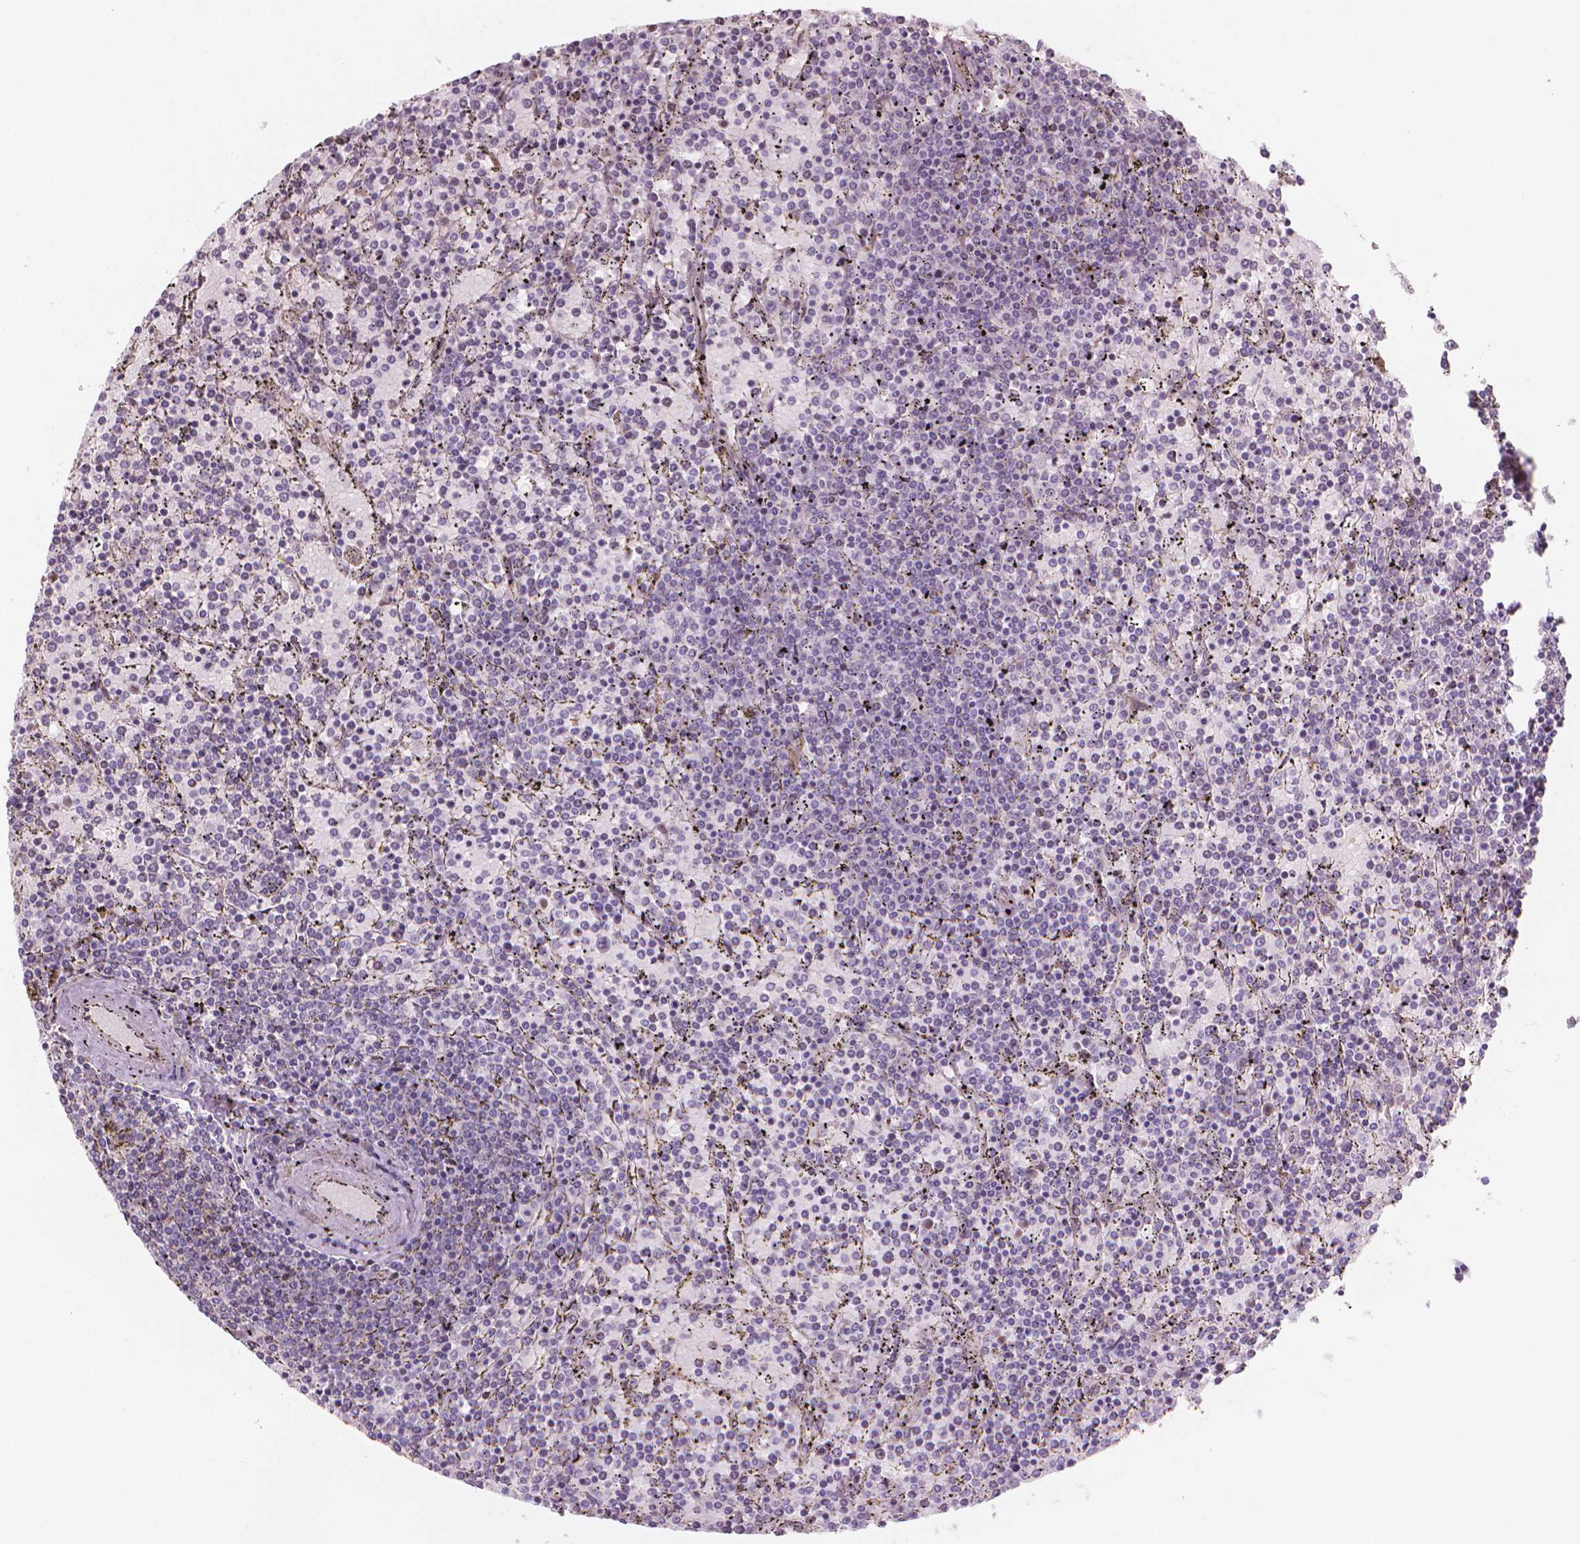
{"staining": {"intensity": "negative", "quantity": "none", "location": "none"}, "tissue": "lymphoma", "cell_type": "Tumor cells", "image_type": "cancer", "snomed": [{"axis": "morphology", "description": "Malignant lymphoma, non-Hodgkin's type, Low grade"}, {"axis": "topography", "description": "Spleen"}], "caption": "Malignant lymphoma, non-Hodgkin's type (low-grade) was stained to show a protein in brown. There is no significant positivity in tumor cells.", "gene": "IFFO1", "patient": {"sex": "female", "age": 77}}